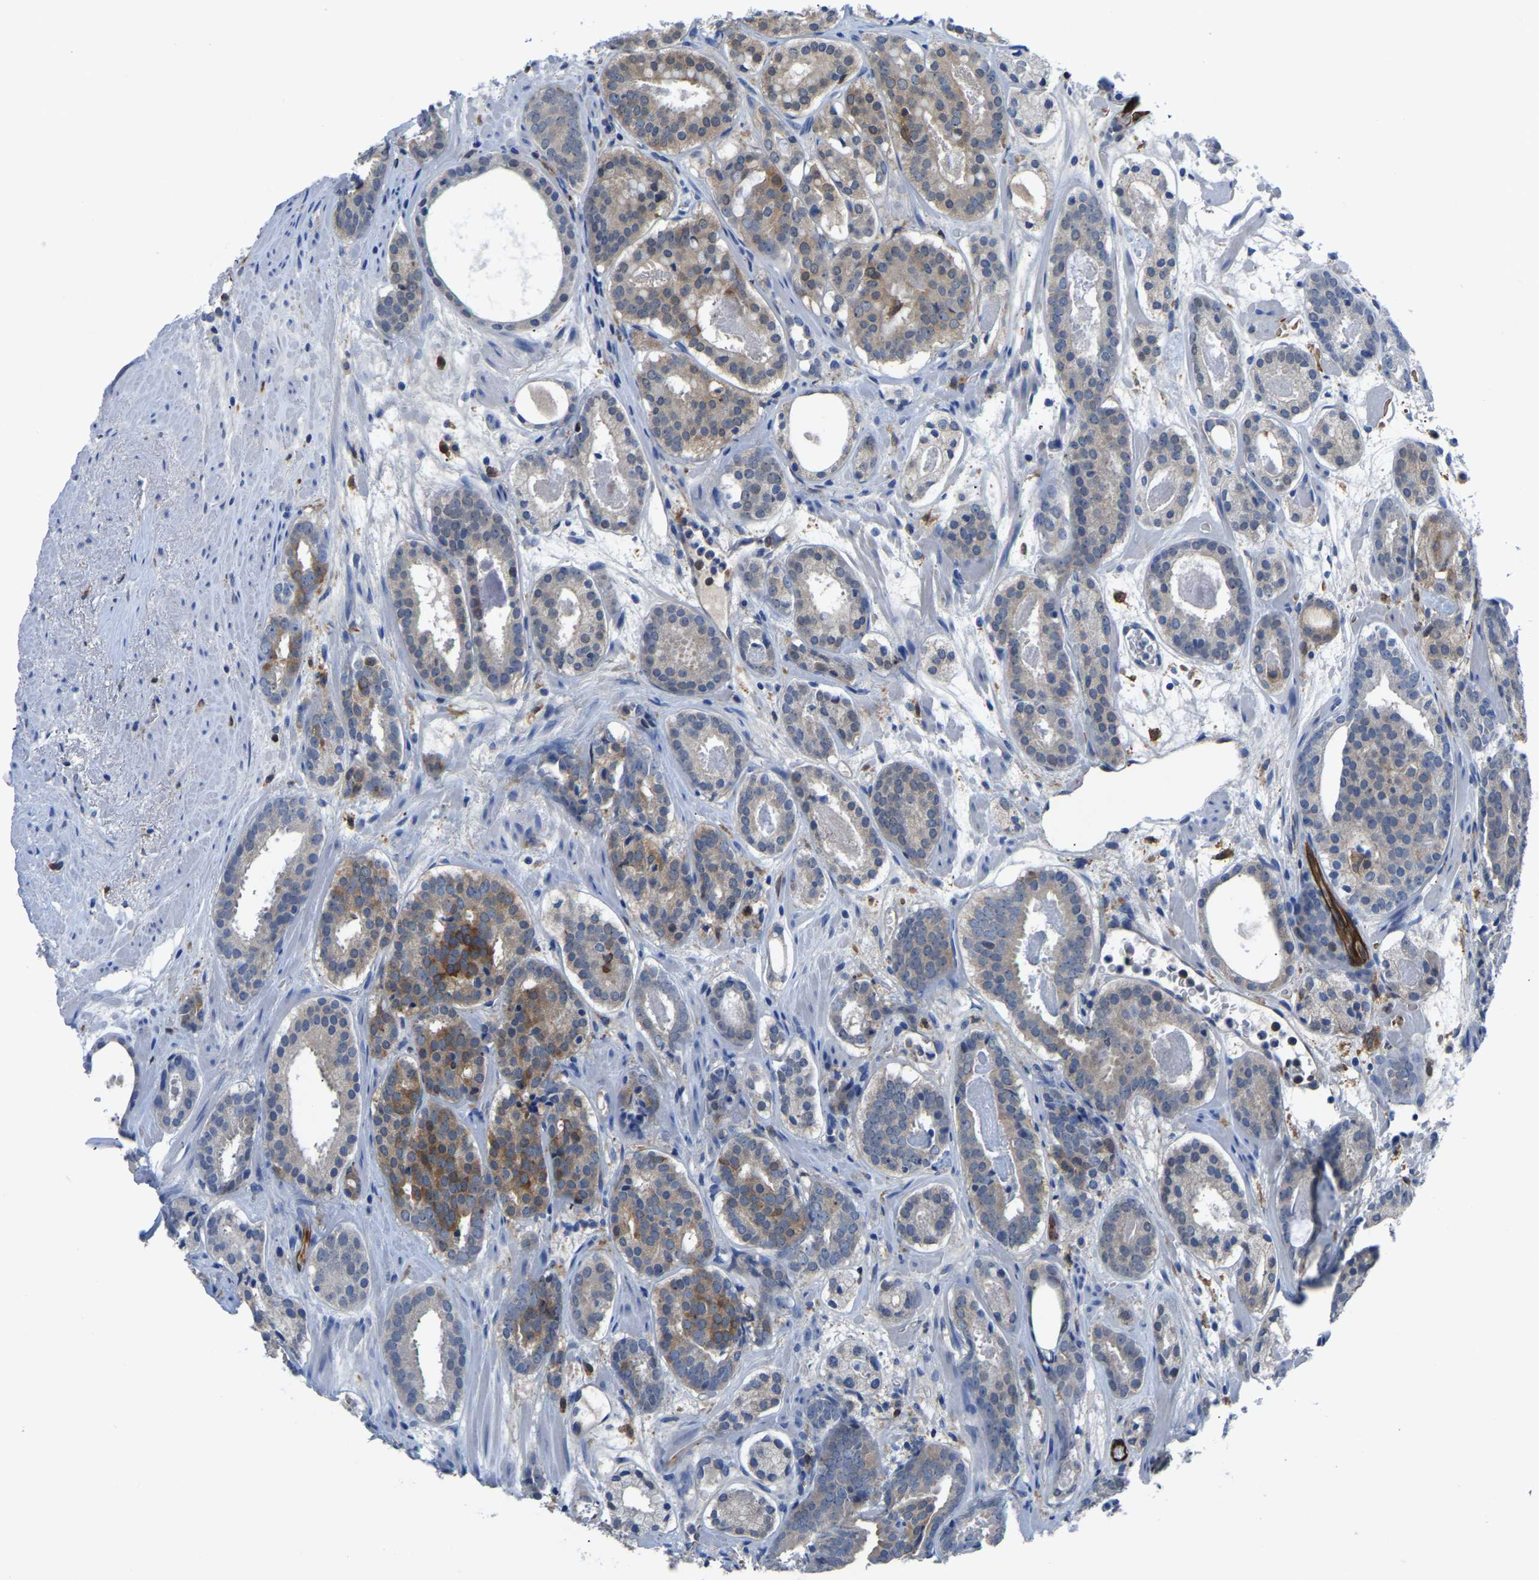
{"staining": {"intensity": "moderate", "quantity": "<25%", "location": "cytoplasmic/membranous"}, "tissue": "prostate cancer", "cell_type": "Tumor cells", "image_type": "cancer", "snomed": [{"axis": "morphology", "description": "Adenocarcinoma, Low grade"}, {"axis": "topography", "description": "Prostate"}], "caption": "Adenocarcinoma (low-grade) (prostate) was stained to show a protein in brown. There is low levels of moderate cytoplasmic/membranous staining in approximately <25% of tumor cells. The protein of interest is shown in brown color, while the nuclei are stained blue.", "gene": "ATG2B", "patient": {"sex": "male", "age": 69}}